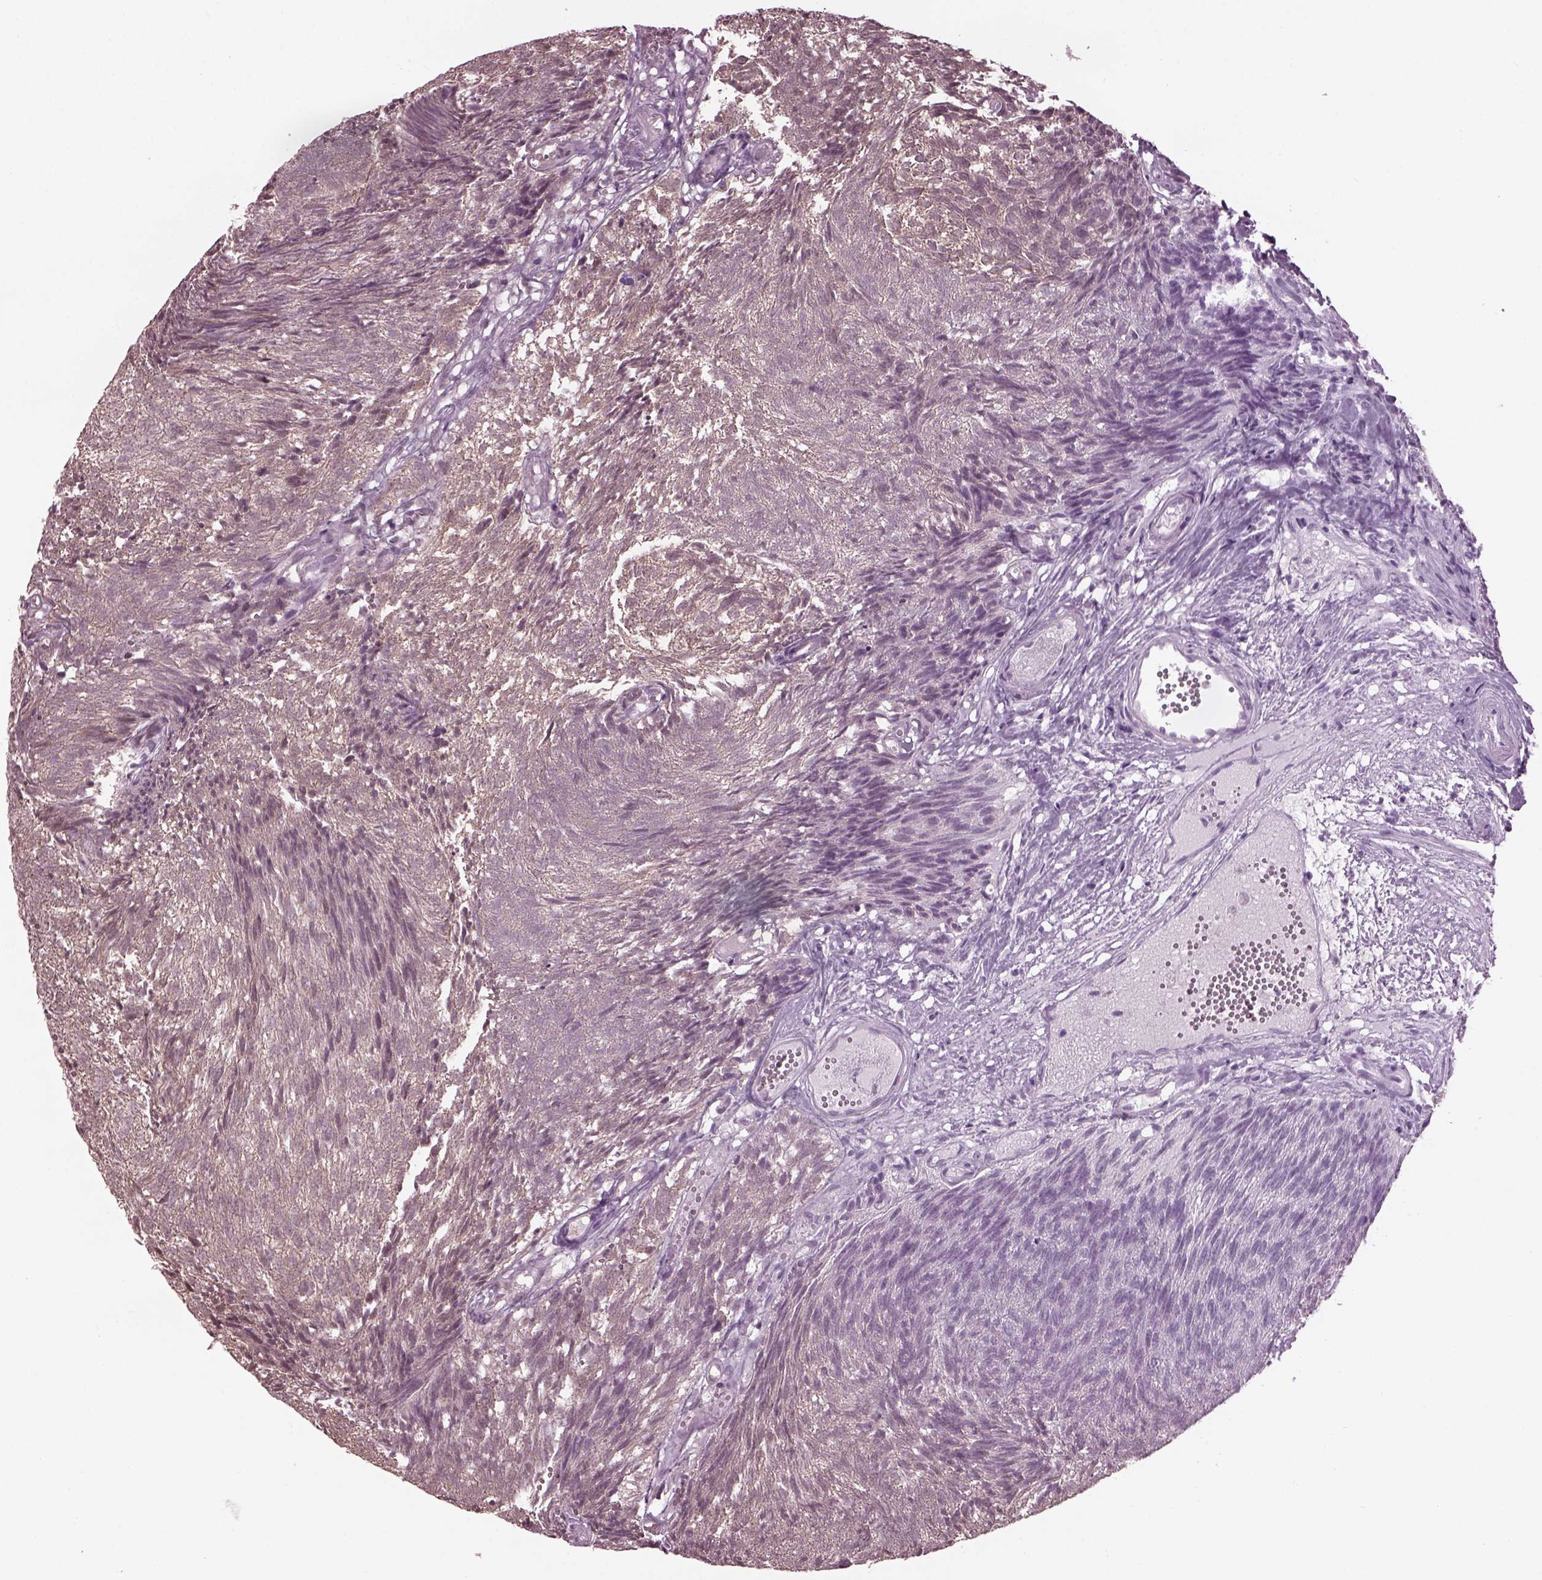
{"staining": {"intensity": "negative", "quantity": "none", "location": "none"}, "tissue": "urothelial cancer", "cell_type": "Tumor cells", "image_type": "cancer", "snomed": [{"axis": "morphology", "description": "Urothelial carcinoma, Low grade"}, {"axis": "topography", "description": "Urinary bladder"}], "caption": "Photomicrograph shows no protein staining in tumor cells of urothelial carcinoma (low-grade) tissue.", "gene": "RUVBL2", "patient": {"sex": "male", "age": 77}}